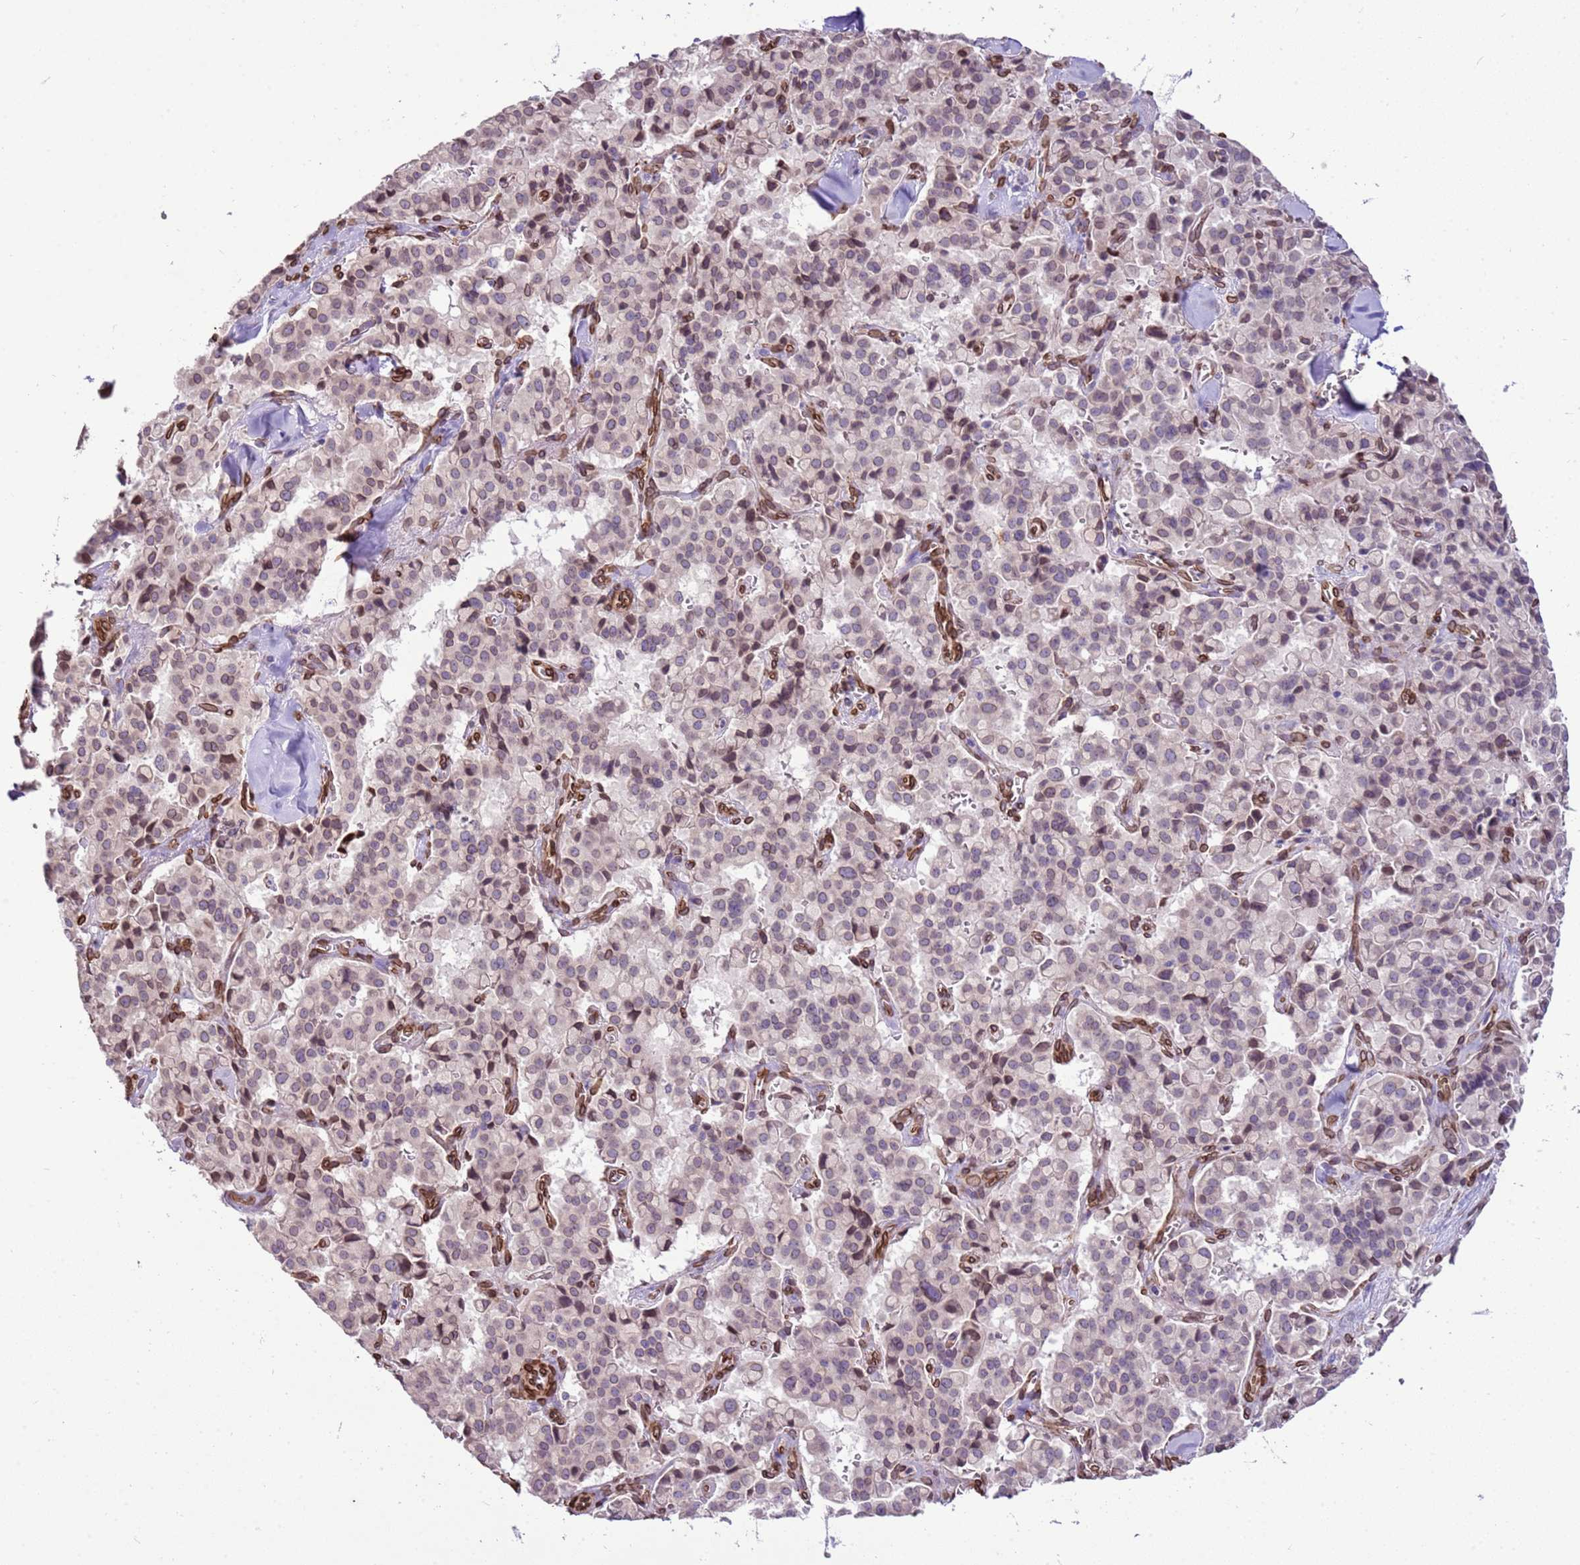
{"staining": {"intensity": "weak", "quantity": "<25%", "location": "cytoplasmic/membranous,nuclear"}, "tissue": "pancreatic cancer", "cell_type": "Tumor cells", "image_type": "cancer", "snomed": [{"axis": "morphology", "description": "Adenocarcinoma, NOS"}, {"axis": "topography", "description": "Pancreas"}], "caption": "DAB (3,3'-diaminobenzidine) immunohistochemical staining of pancreatic cancer (adenocarcinoma) demonstrates no significant positivity in tumor cells.", "gene": "TMEM47", "patient": {"sex": "male", "age": 65}}